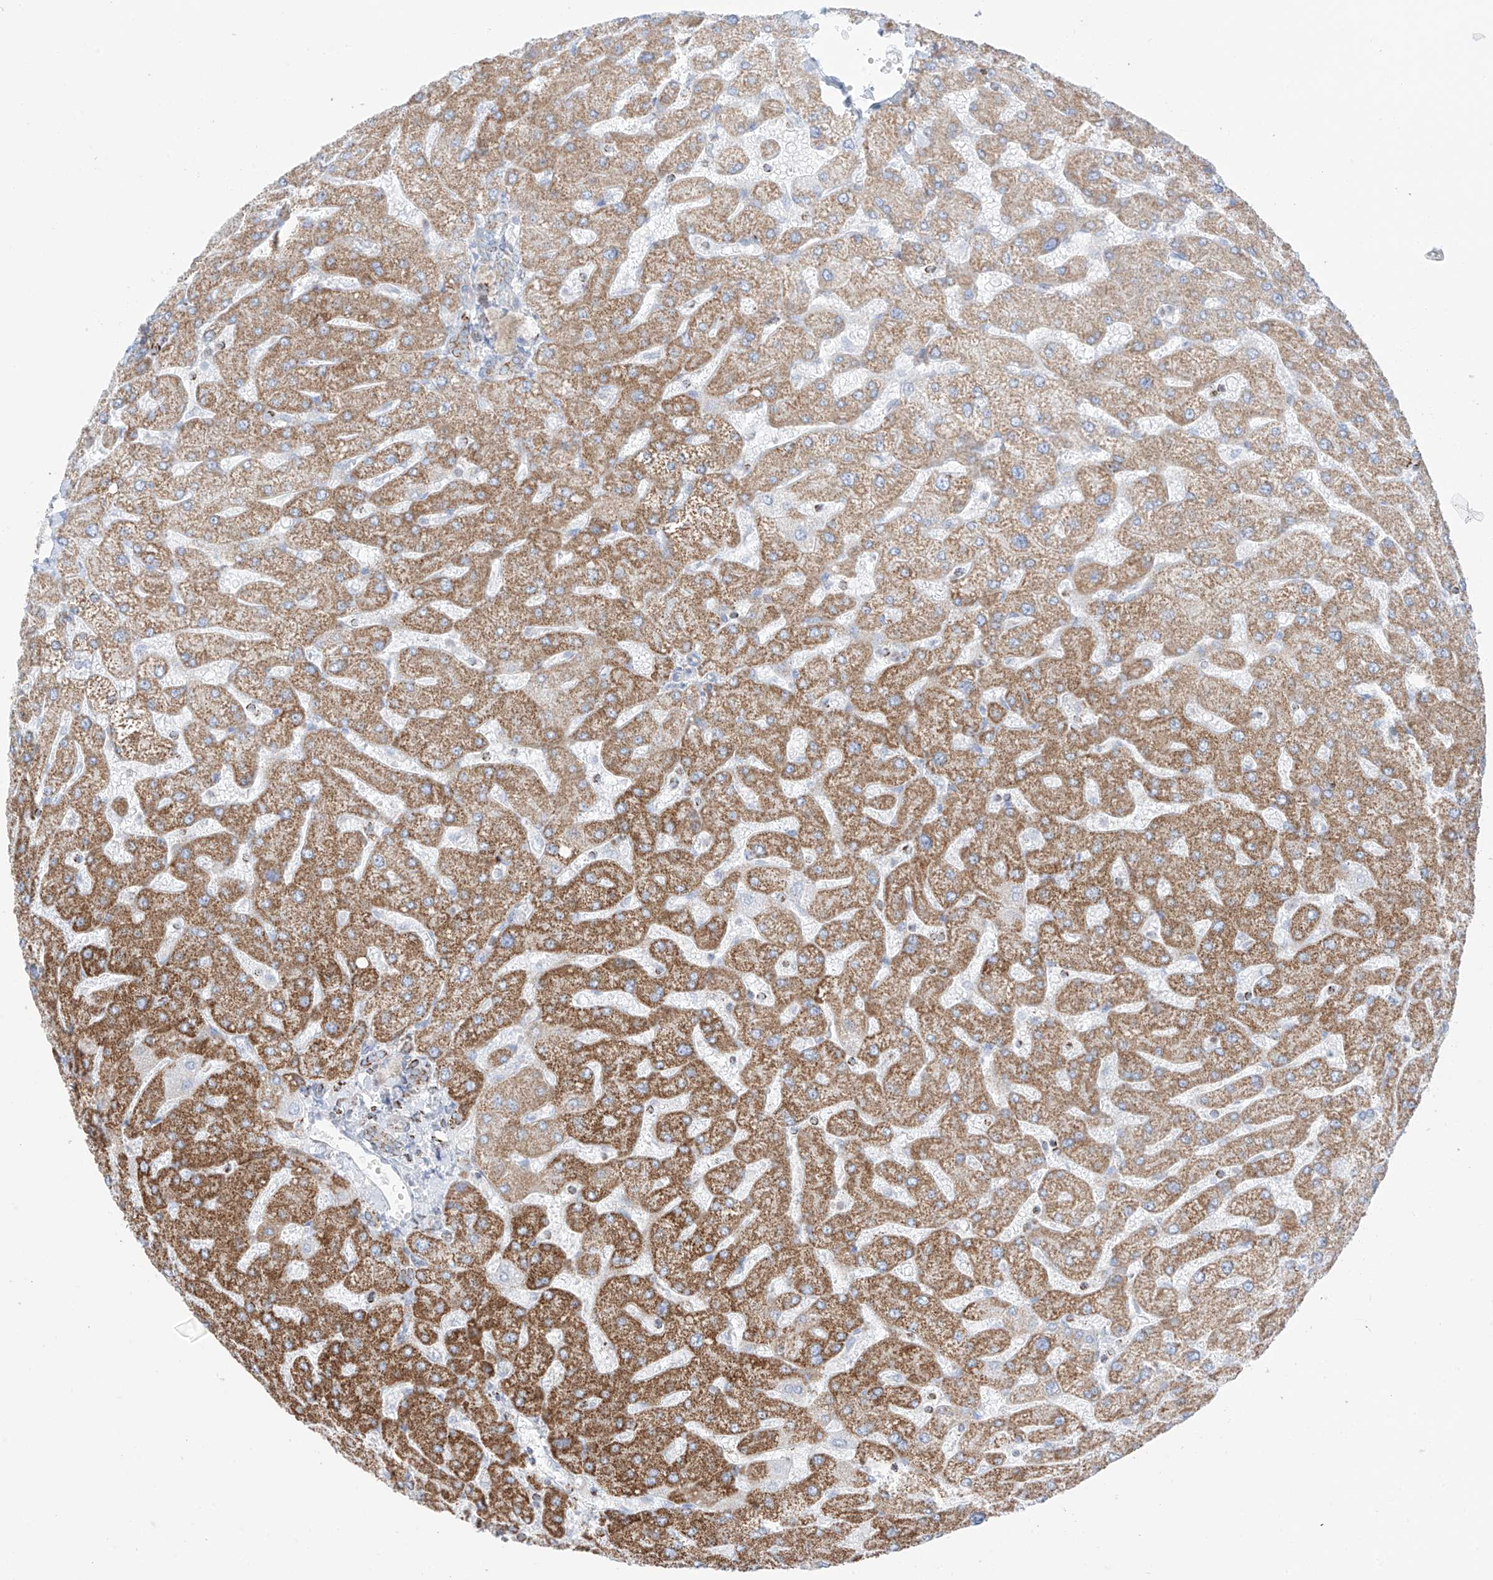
{"staining": {"intensity": "moderate", "quantity": ">75%", "location": "cytoplasmic/membranous"}, "tissue": "liver", "cell_type": "Cholangiocytes", "image_type": "normal", "snomed": [{"axis": "morphology", "description": "Normal tissue, NOS"}, {"axis": "topography", "description": "Liver"}], "caption": "This photomicrograph demonstrates IHC staining of normal liver, with medium moderate cytoplasmic/membranous positivity in approximately >75% of cholangiocytes.", "gene": "XKR3", "patient": {"sex": "male", "age": 55}}